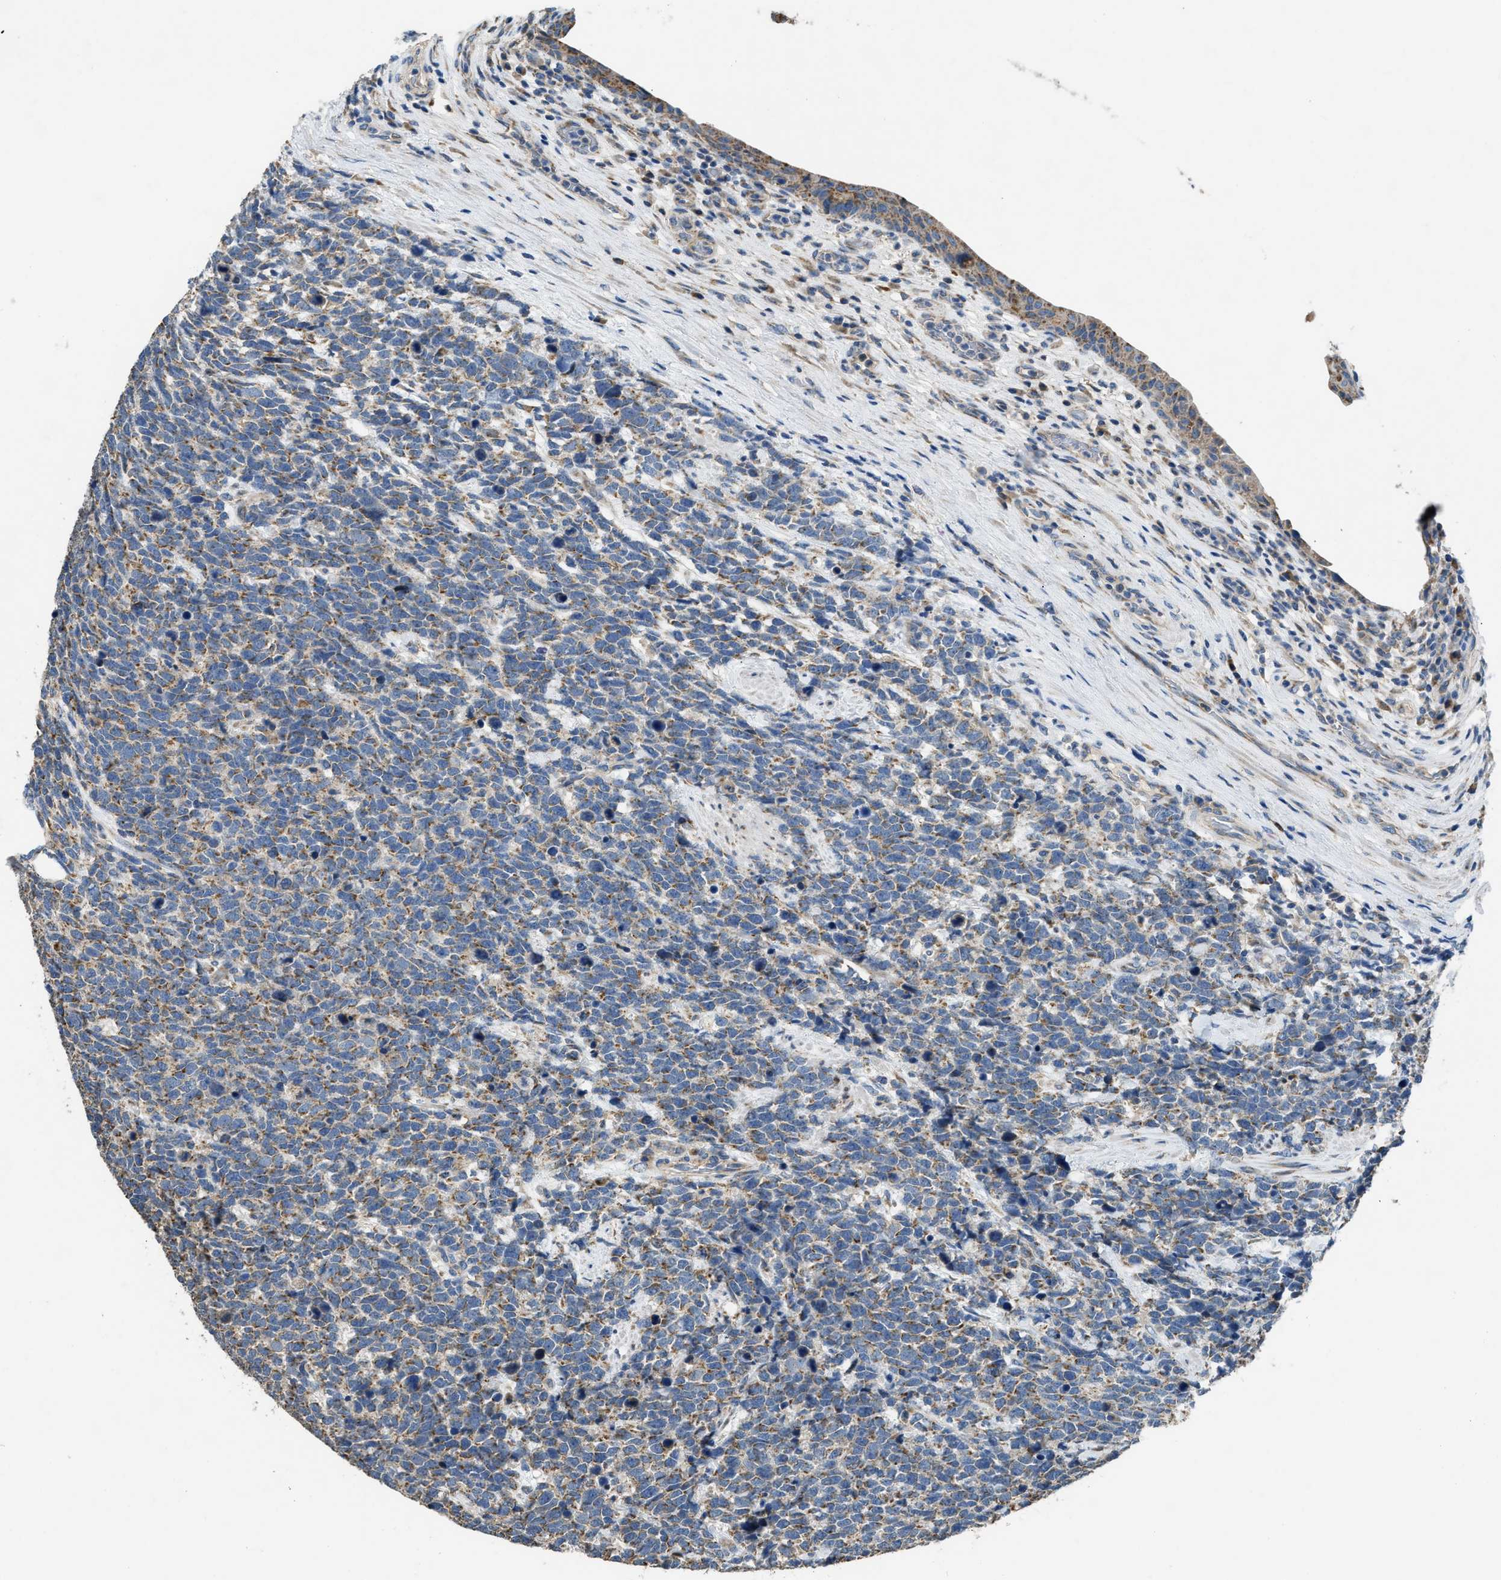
{"staining": {"intensity": "weak", "quantity": ">75%", "location": "cytoplasmic/membranous"}, "tissue": "urothelial cancer", "cell_type": "Tumor cells", "image_type": "cancer", "snomed": [{"axis": "morphology", "description": "Urothelial carcinoma, High grade"}, {"axis": "topography", "description": "Urinary bladder"}], "caption": "Immunohistochemistry (IHC) (DAB (3,3'-diaminobenzidine)) staining of high-grade urothelial carcinoma displays weak cytoplasmic/membranous protein expression in approximately >75% of tumor cells. Immunohistochemistry stains the protein of interest in brown and the nuclei are stained blue.", "gene": "TMEM150A", "patient": {"sex": "female", "age": 82}}